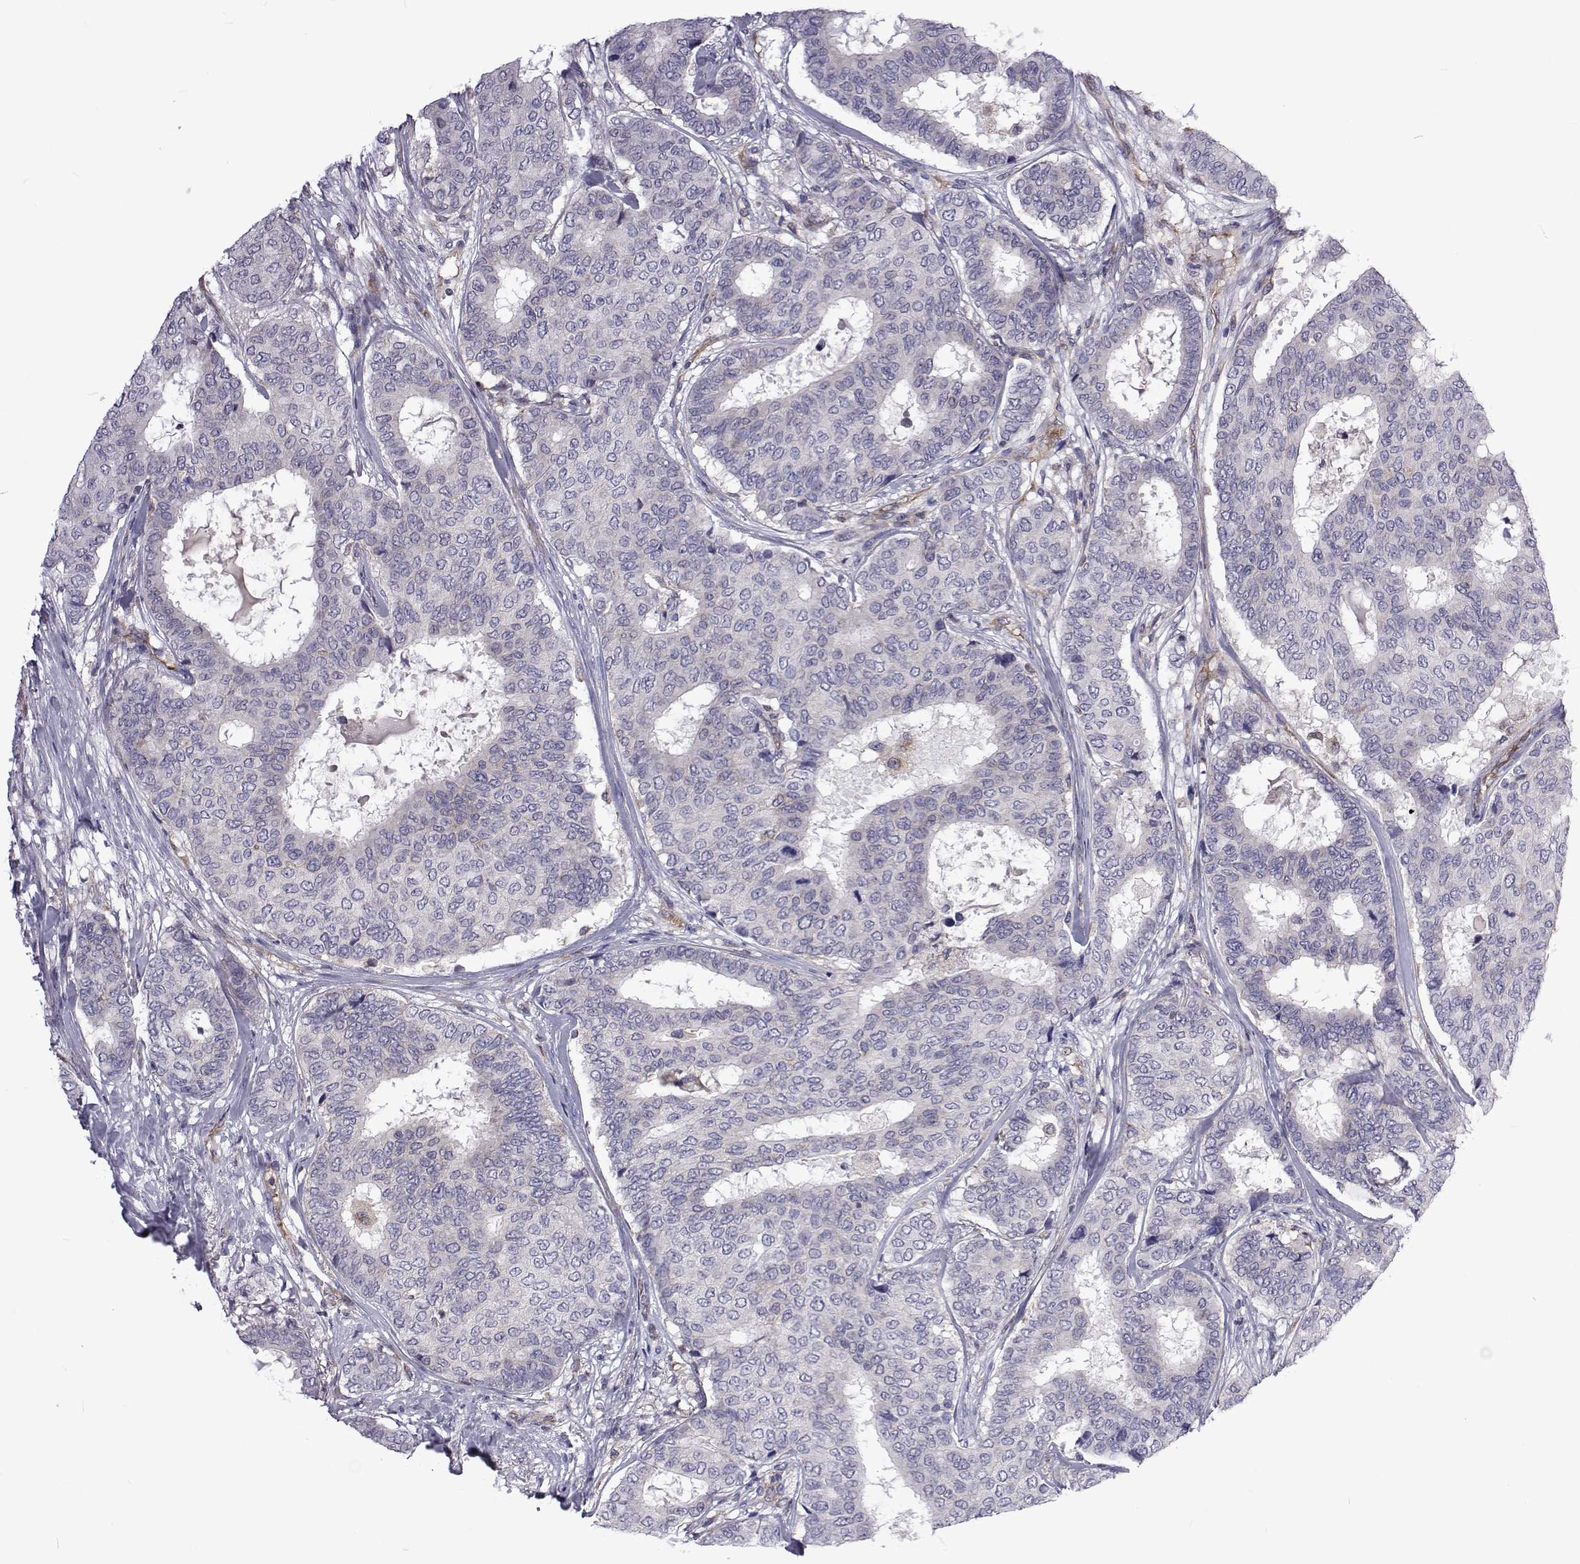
{"staining": {"intensity": "negative", "quantity": "none", "location": "none"}, "tissue": "breast cancer", "cell_type": "Tumor cells", "image_type": "cancer", "snomed": [{"axis": "morphology", "description": "Duct carcinoma"}, {"axis": "topography", "description": "Breast"}], "caption": "A histopathology image of human breast cancer is negative for staining in tumor cells.", "gene": "TCF15", "patient": {"sex": "female", "age": 75}}